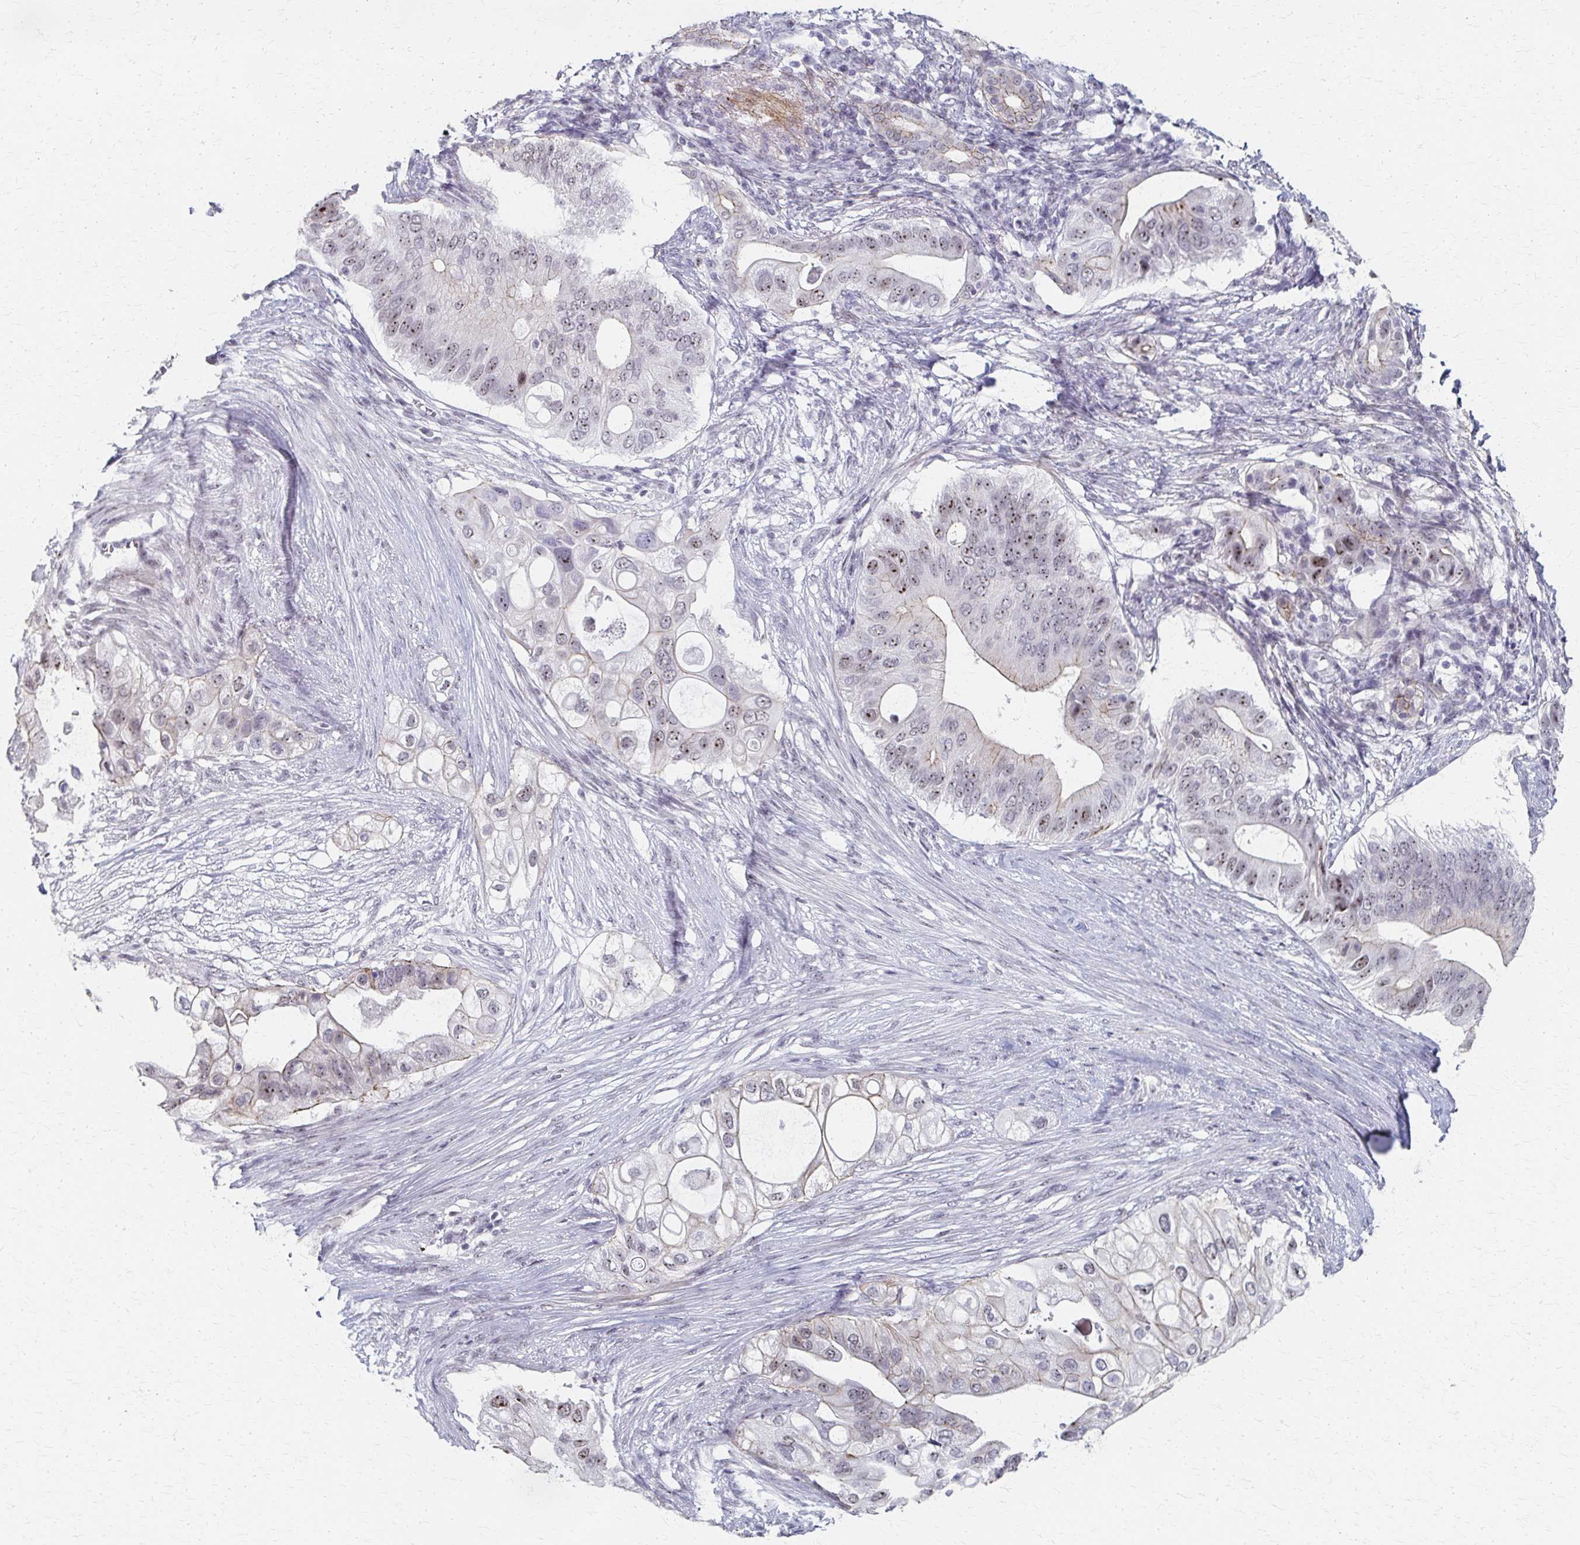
{"staining": {"intensity": "moderate", "quantity": "25%-75%", "location": "nuclear"}, "tissue": "pancreatic cancer", "cell_type": "Tumor cells", "image_type": "cancer", "snomed": [{"axis": "morphology", "description": "Adenocarcinoma, NOS"}, {"axis": "topography", "description": "Pancreas"}], "caption": "About 25%-75% of tumor cells in human pancreatic cancer exhibit moderate nuclear protein staining as visualized by brown immunohistochemical staining.", "gene": "PES1", "patient": {"sex": "female", "age": 72}}